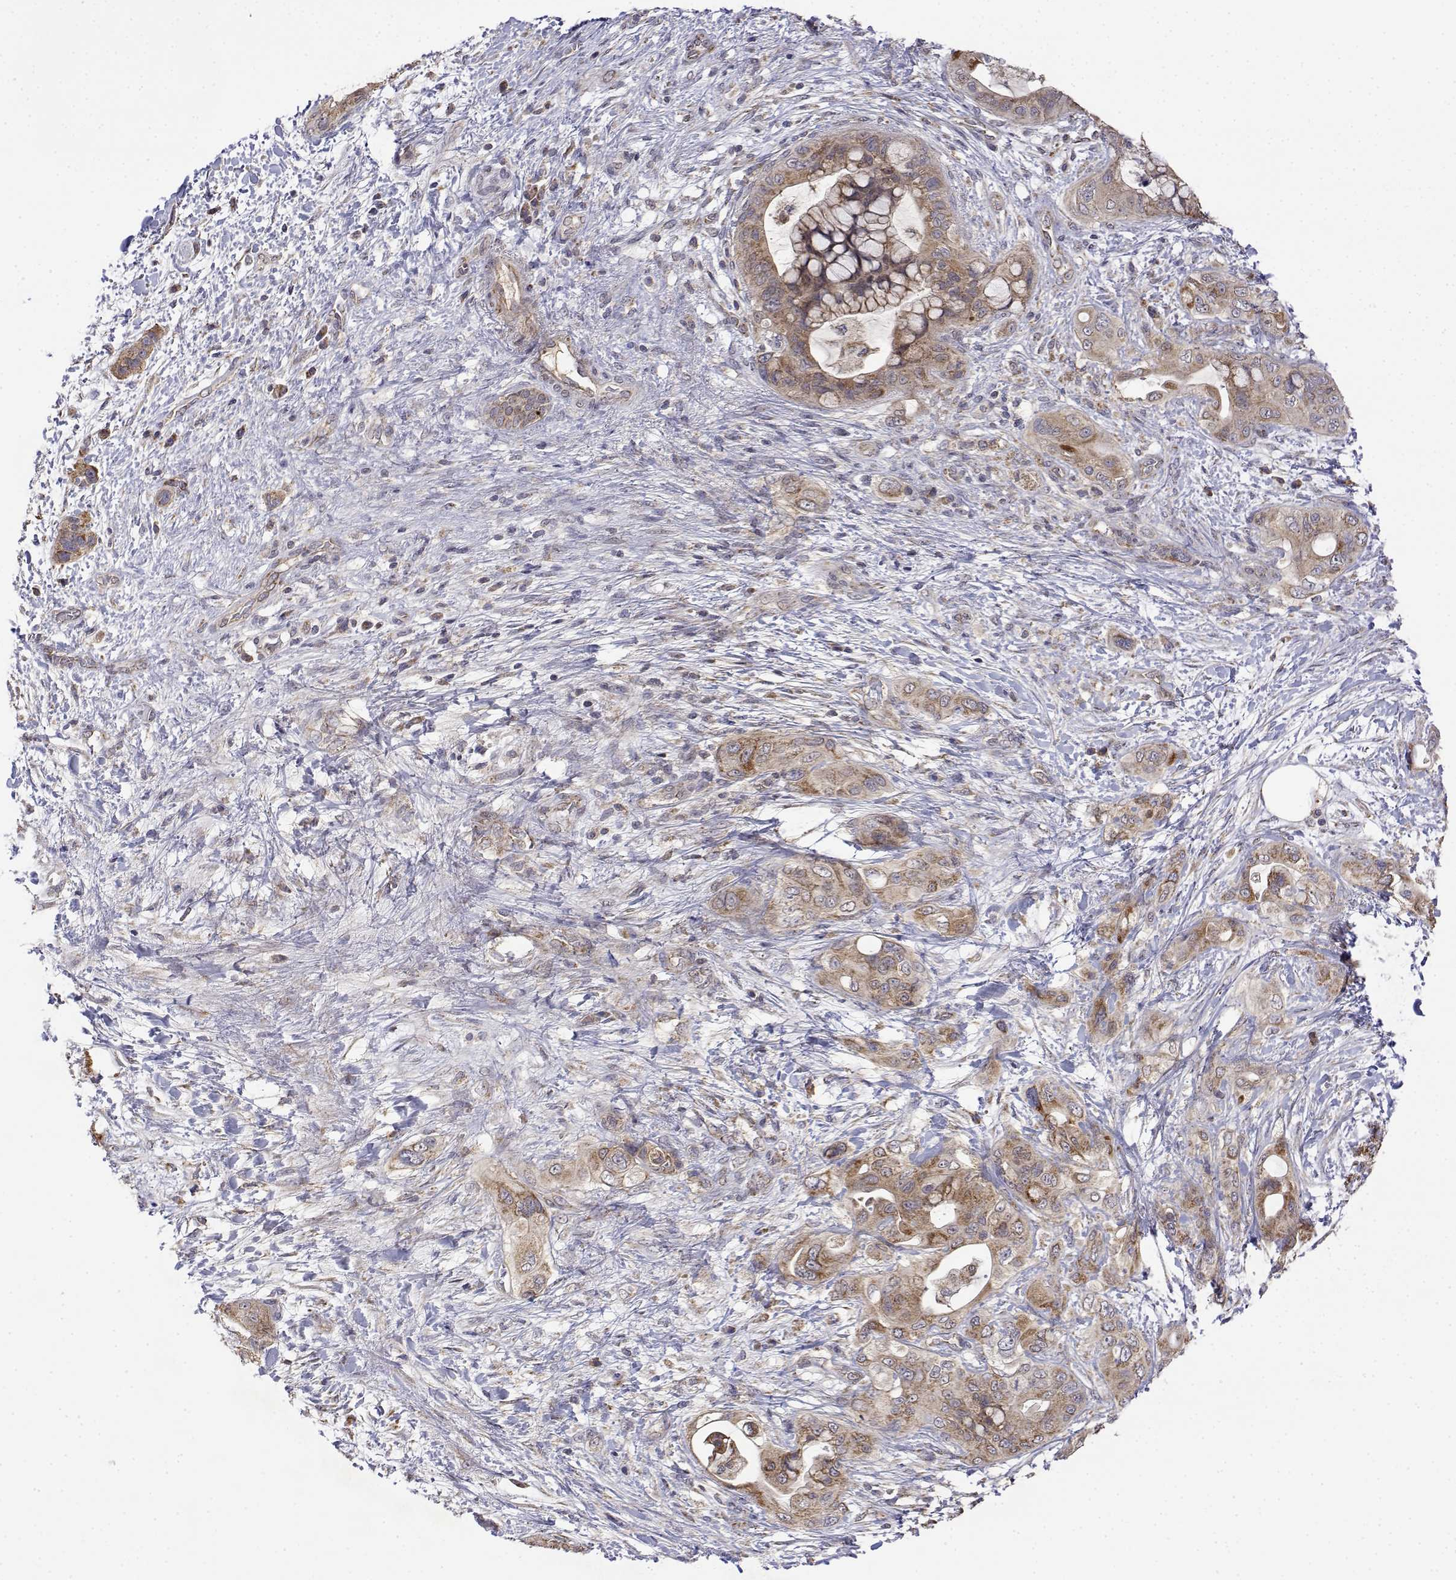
{"staining": {"intensity": "moderate", "quantity": "25%-75%", "location": "cytoplasmic/membranous"}, "tissue": "pancreatic cancer", "cell_type": "Tumor cells", "image_type": "cancer", "snomed": [{"axis": "morphology", "description": "Adenocarcinoma, NOS"}, {"axis": "topography", "description": "Pancreas"}], "caption": "Immunohistochemistry image of pancreatic adenocarcinoma stained for a protein (brown), which demonstrates medium levels of moderate cytoplasmic/membranous staining in approximately 25%-75% of tumor cells.", "gene": "GADD45GIP1", "patient": {"sex": "male", "age": 71}}